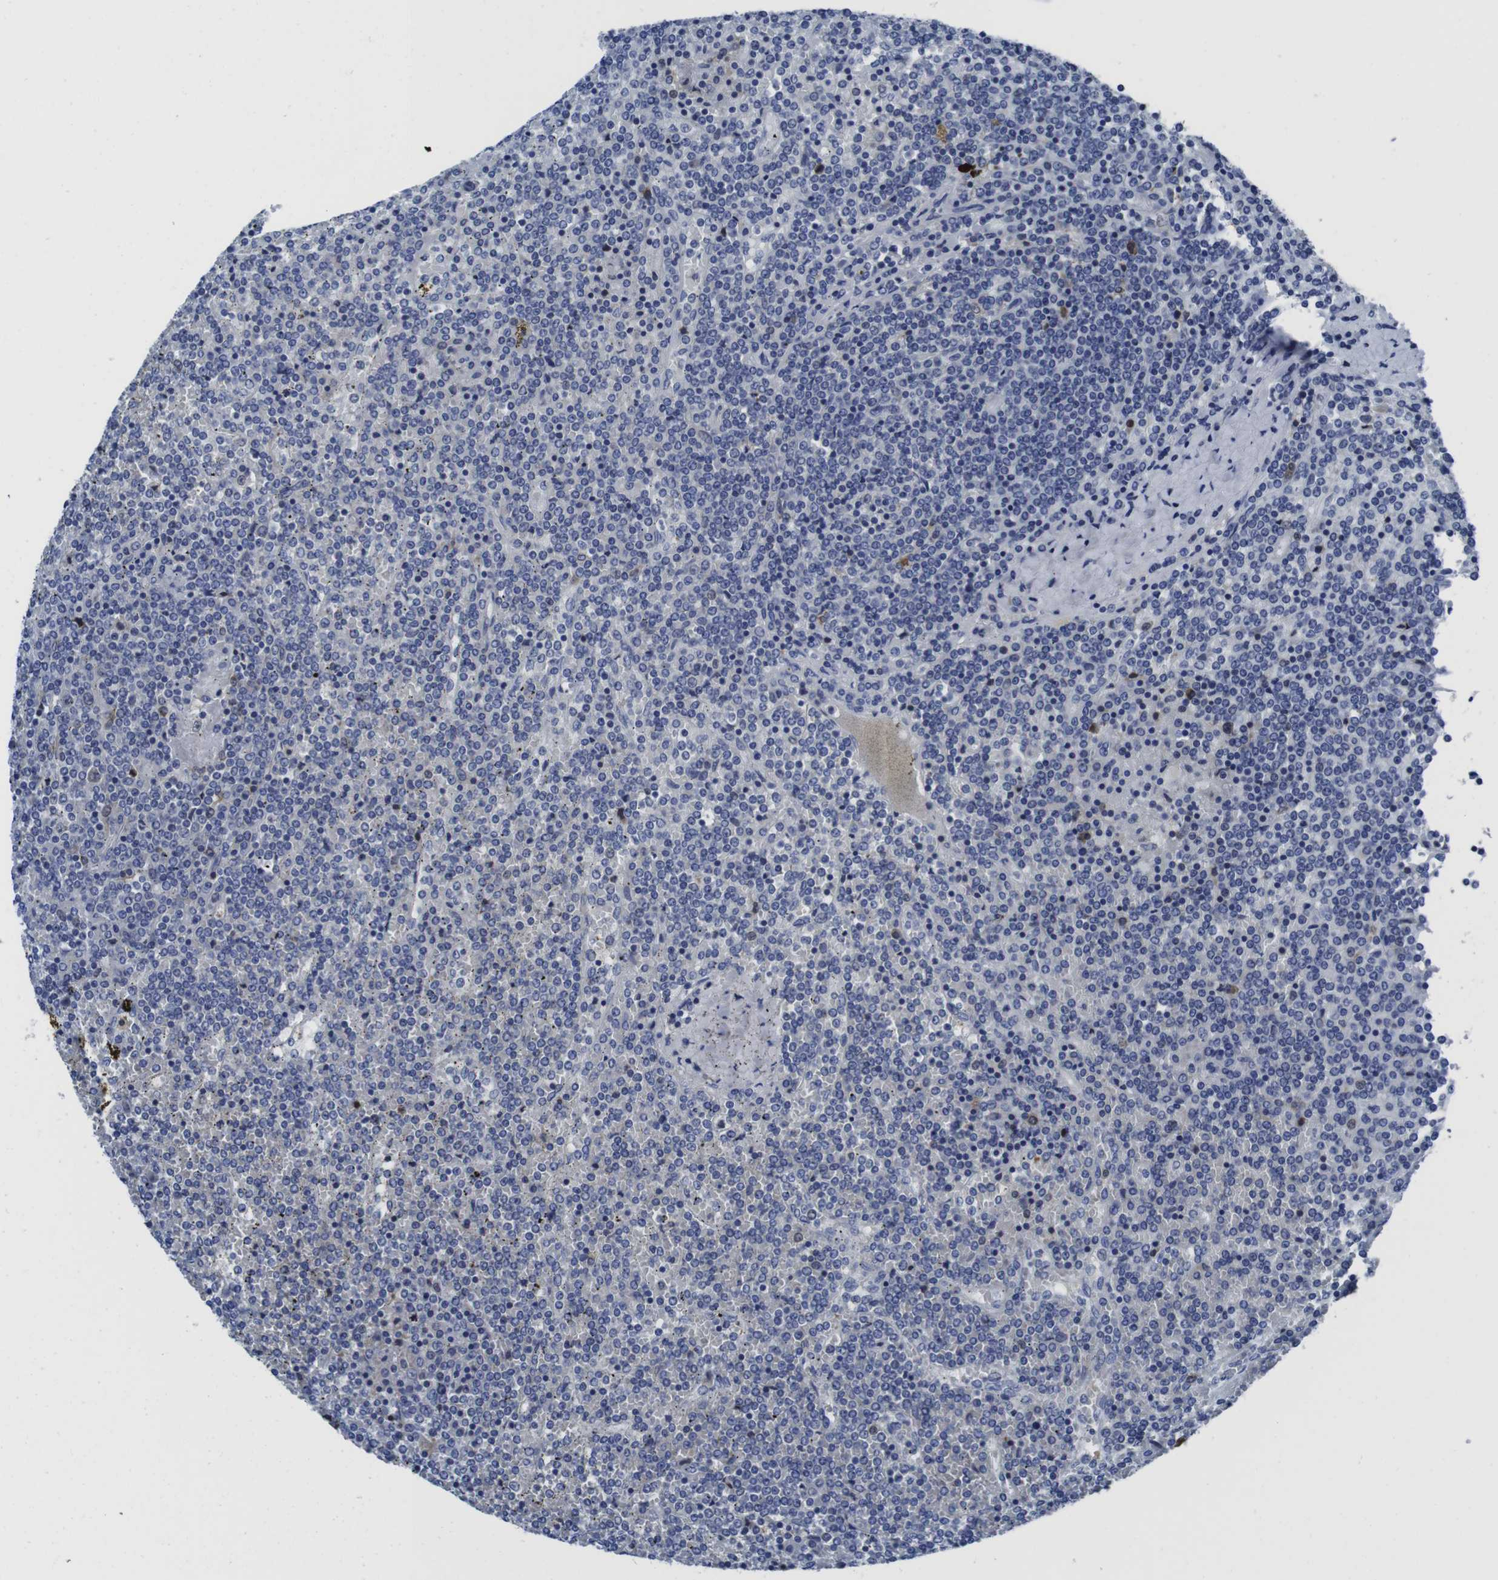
{"staining": {"intensity": "negative", "quantity": "none", "location": "none"}, "tissue": "lymphoma", "cell_type": "Tumor cells", "image_type": "cancer", "snomed": [{"axis": "morphology", "description": "Malignant lymphoma, non-Hodgkin's type, Low grade"}, {"axis": "topography", "description": "Spleen"}], "caption": "Immunohistochemistry (IHC) photomicrograph of neoplastic tissue: human lymphoma stained with DAB displays no significant protein positivity in tumor cells. Brightfield microscopy of IHC stained with DAB (3,3'-diaminobenzidine) (brown) and hematoxylin (blue), captured at high magnification.", "gene": "EIF4A1", "patient": {"sex": "female", "age": 19}}